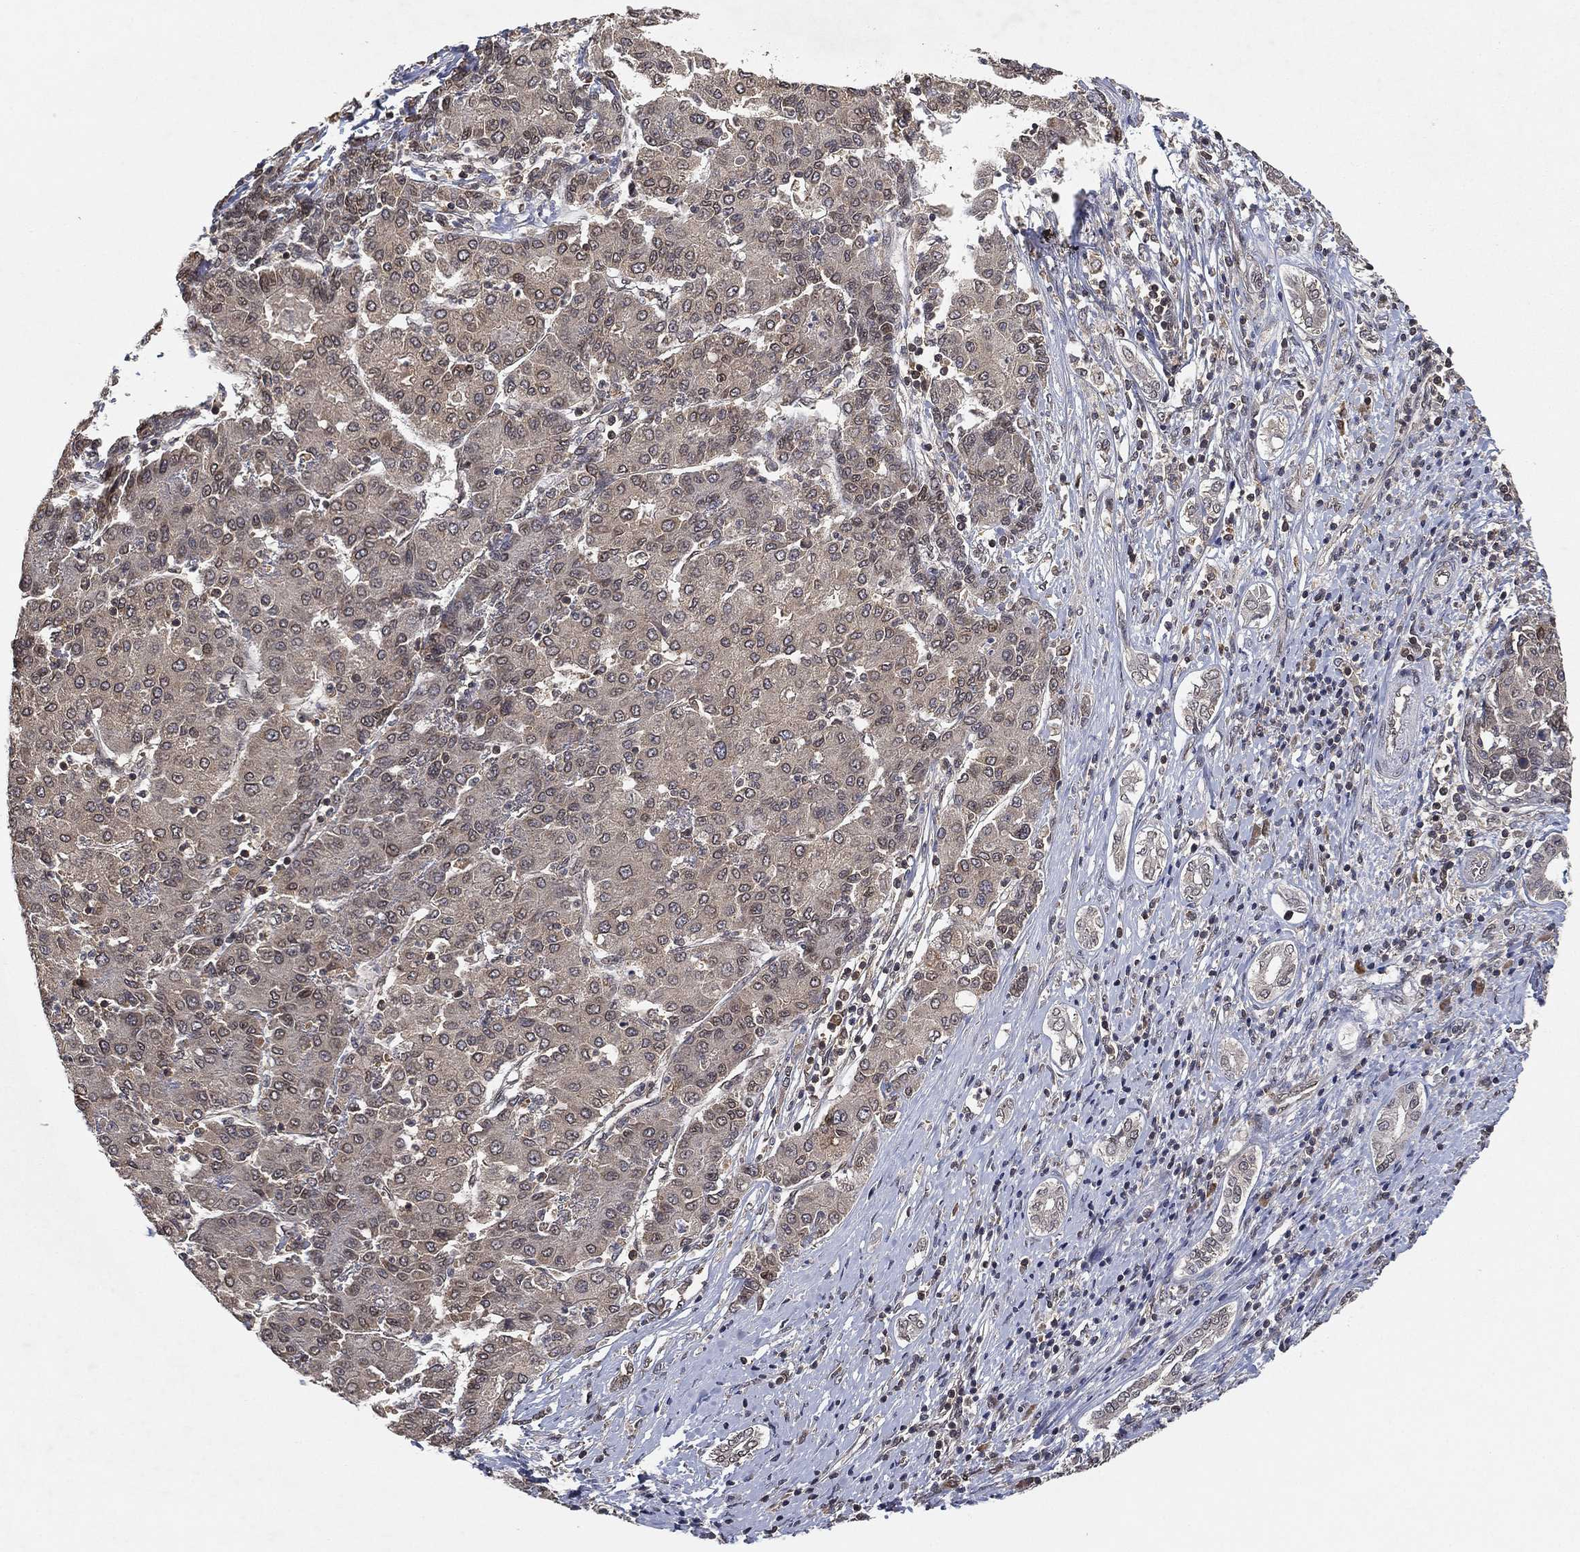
{"staining": {"intensity": "negative", "quantity": "none", "location": "none"}, "tissue": "liver cancer", "cell_type": "Tumor cells", "image_type": "cancer", "snomed": [{"axis": "morphology", "description": "Carcinoma, Hepatocellular, NOS"}, {"axis": "topography", "description": "Liver"}], "caption": "This micrograph is of liver hepatocellular carcinoma stained with immunohistochemistry (IHC) to label a protein in brown with the nuclei are counter-stained blue. There is no positivity in tumor cells.", "gene": "UBA5", "patient": {"sex": "male", "age": 65}}